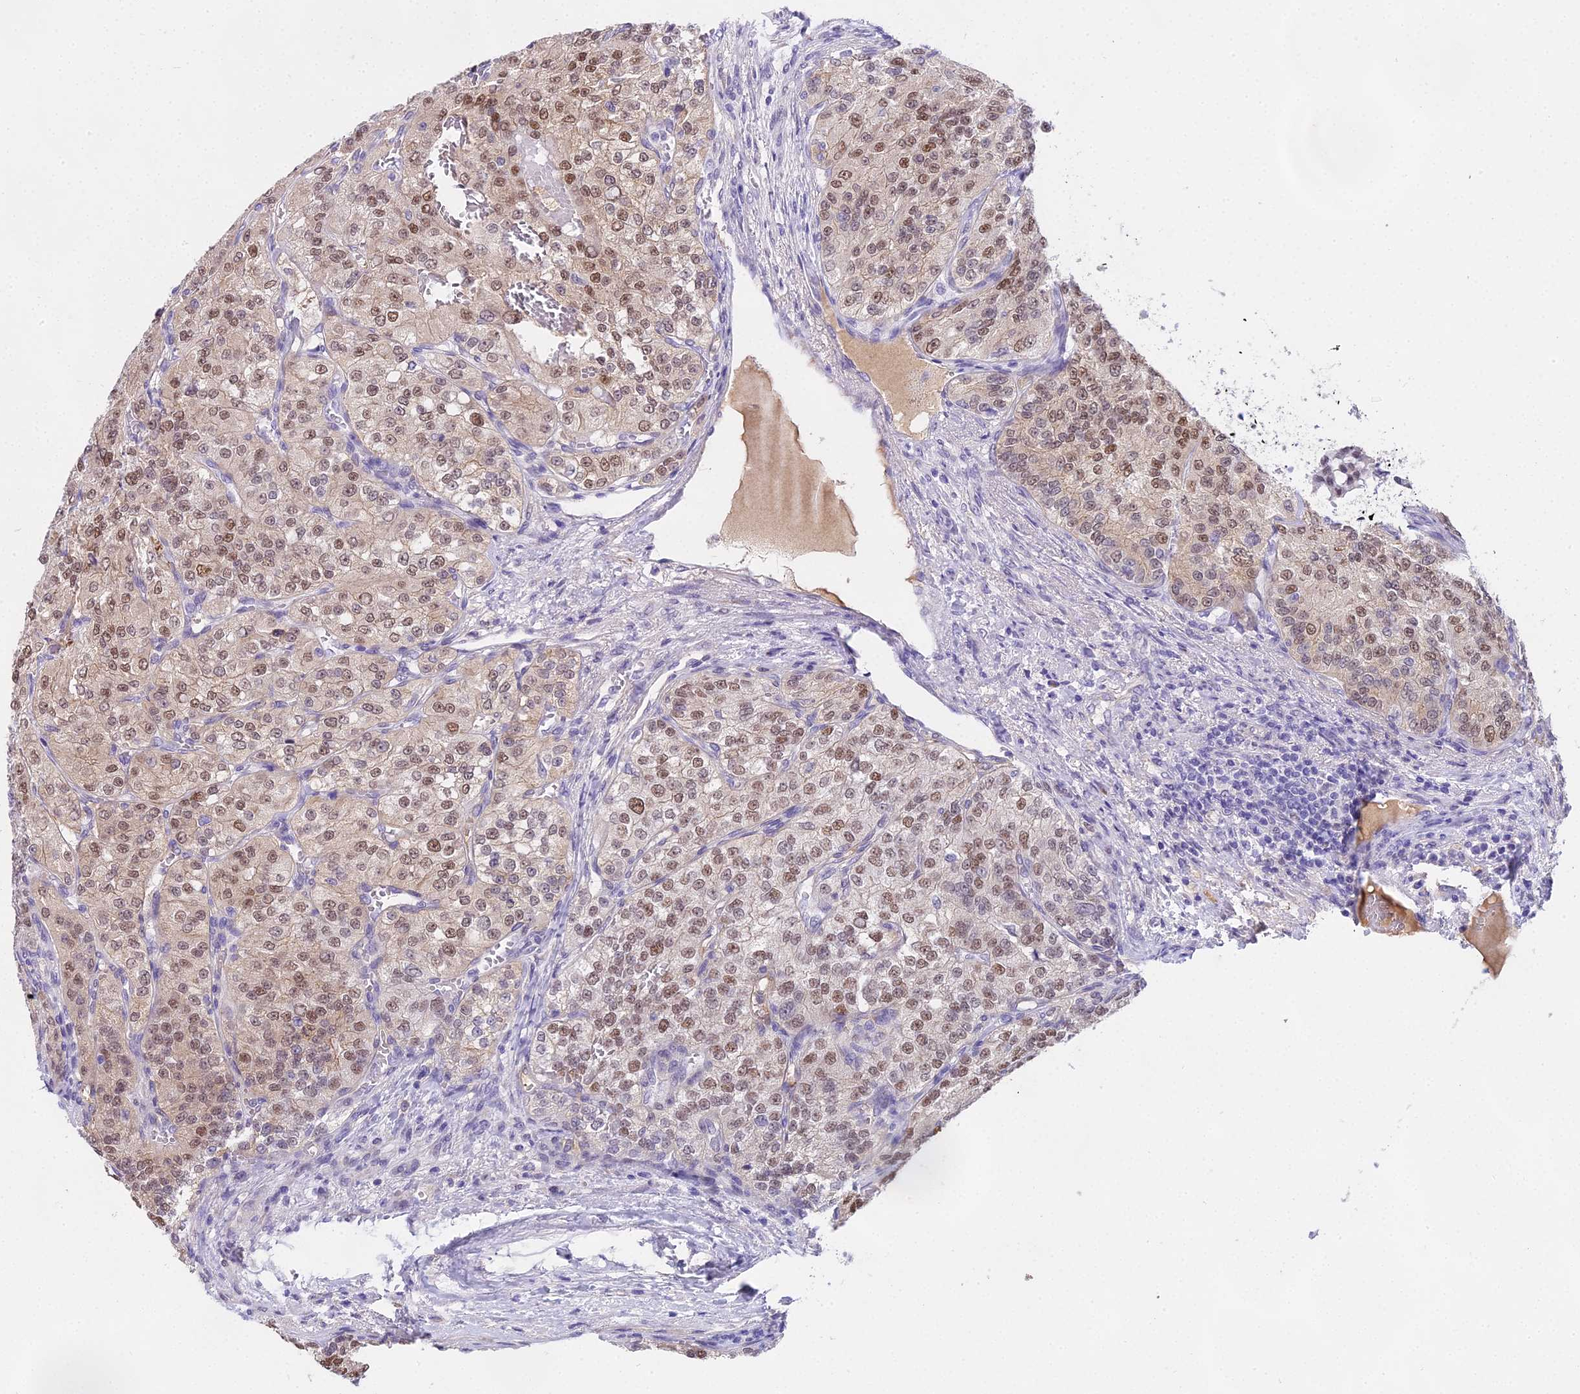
{"staining": {"intensity": "moderate", "quantity": ">75%", "location": "nuclear"}, "tissue": "renal cancer", "cell_type": "Tumor cells", "image_type": "cancer", "snomed": [{"axis": "morphology", "description": "Adenocarcinoma, NOS"}, {"axis": "topography", "description": "Kidney"}], "caption": "Renal cancer stained with IHC reveals moderate nuclear positivity in approximately >75% of tumor cells.", "gene": "MAT2A", "patient": {"sex": "female", "age": 63}}